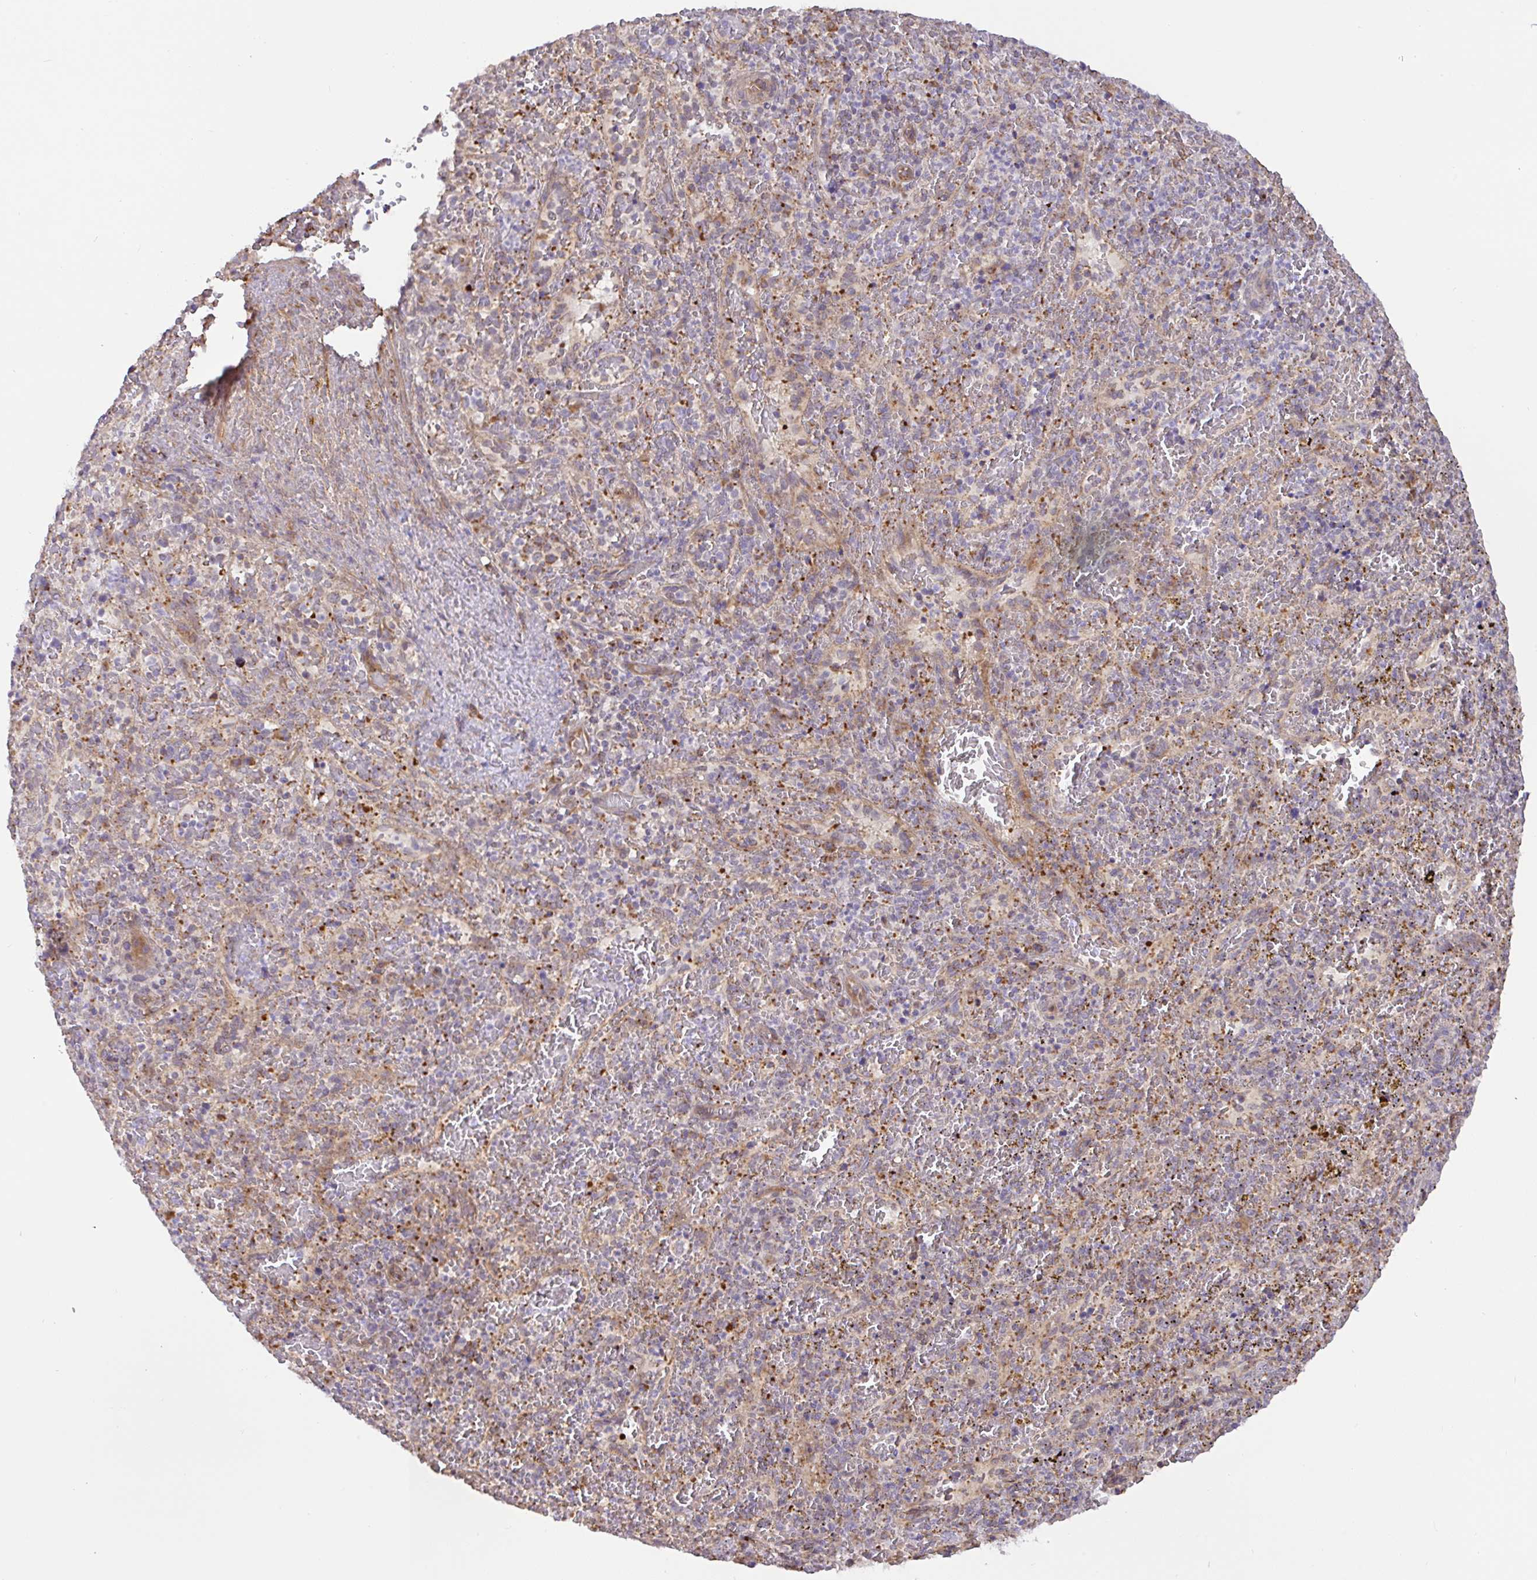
{"staining": {"intensity": "weak", "quantity": "25%-75%", "location": "cytoplasmic/membranous"}, "tissue": "spleen", "cell_type": "Cells in red pulp", "image_type": "normal", "snomed": [{"axis": "morphology", "description": "Normal tissue, NOS"}, {"axis": "topography", "description": "Spleen"}], "caption": "Immunohistochemical staining of benign spleen demonstrates 25%-75% levels of weak cytoplasmic/membranous protein positivity in approximately 25%-75% of cells in red pulp. Immunohistochemistry stains the protein of interest in brown and the nuclei are stained blue.", "gene": "DLEU7", "patient": {"sex": "female", "age": 50}}